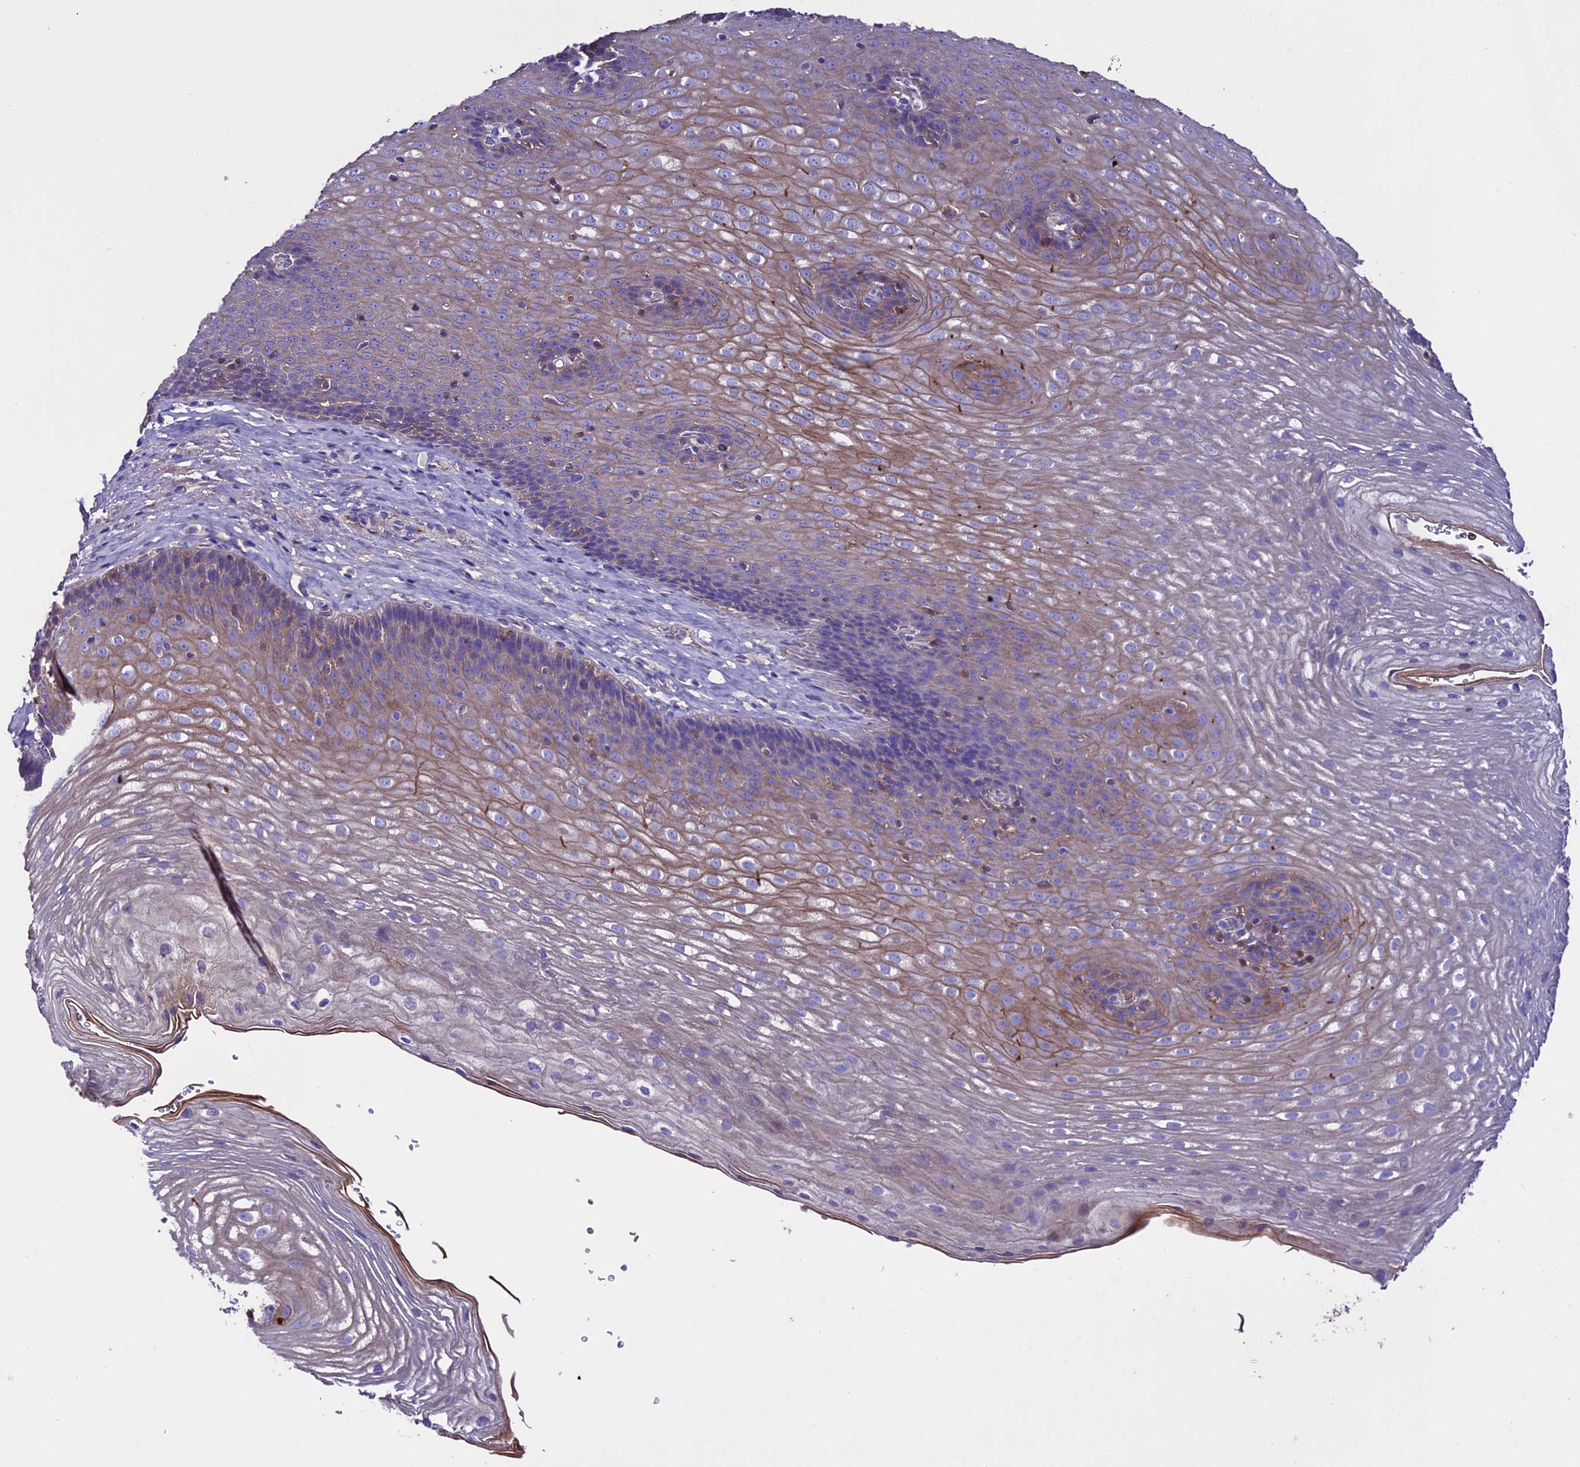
{"staining": {"intensity": "moderate", "quantity": "<25%", "location": "cytoplasmic/membranous"}, "tissue": "esophagus", "cell_type": "Squamous epithelial cells", "image_type": "normal", "snomed": [{"axis": "morphology", "description": "Normal tissue, NOS"}, {"axis": "topography", "description": "Esophagus"}], "caption": "Immunohistochemical staining of normal human esophagus shows <25% levels of moderate cytoplasmic/membranous protein positivity in approximately <25% of squamous epithelial cells.", "gene": "TCP11L2", "patient": {"sex": "female", "age": 66}}